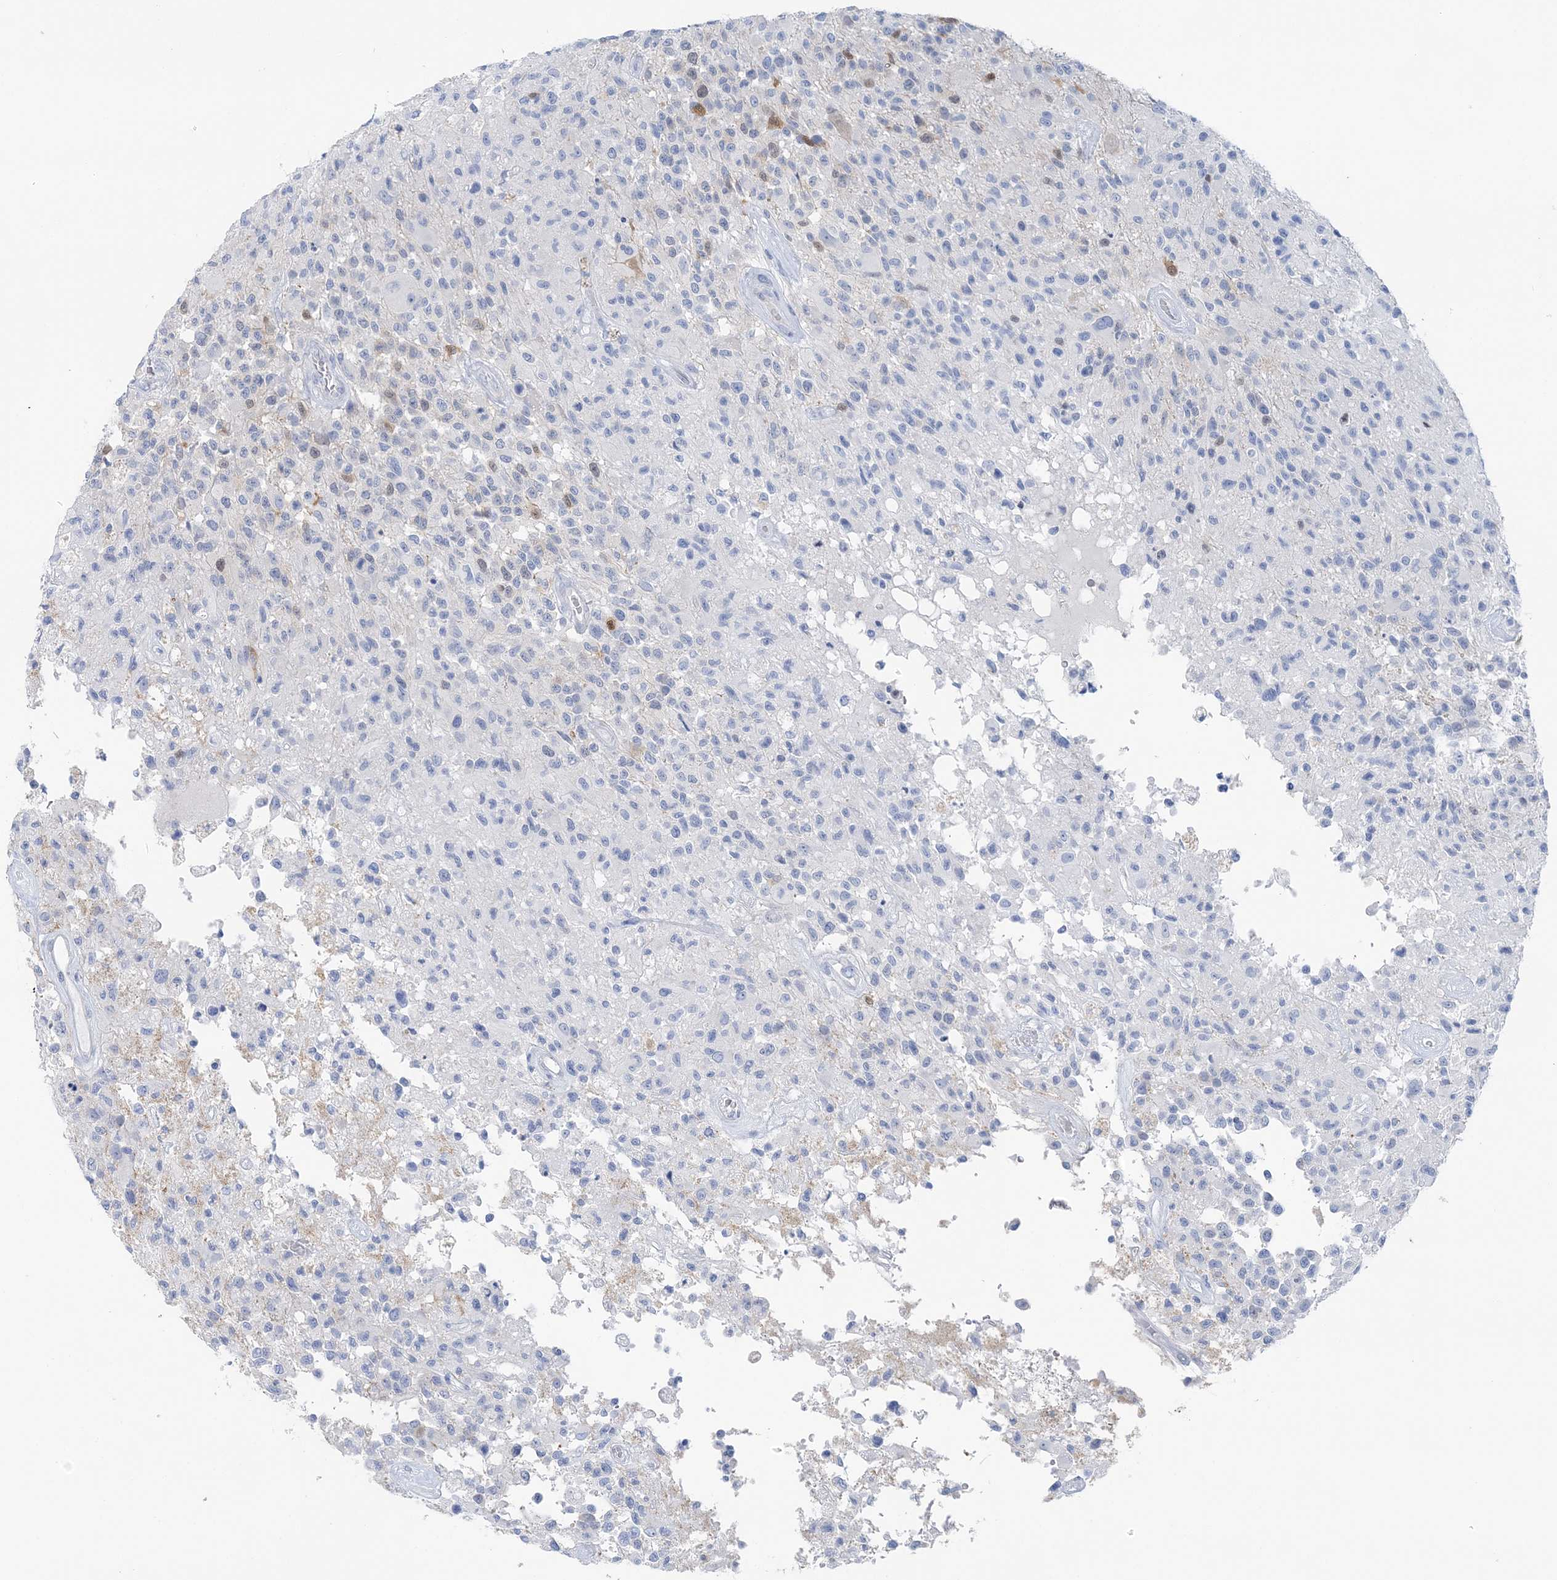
{"staining": {"intensity": "negative", "quantity": "none", "location": "none"}, "tissue": "glioma", "cell_type": "Tumor cells", "image_type": "cancer", "snomed": [{"axis": "morphology", "description": "Glioma, malignant, High grade"}, {"axis": "morphology", "description": "Glioblastoma, NOS"}, {"axis": "topography", "description": "Brain"}], "caption": "Glioblastoma was stained to show a protein in brown. There is no significant staining in tumor cells.", "gene": "HMGCS1", "patient": {"sex": "male", "age": 60}}